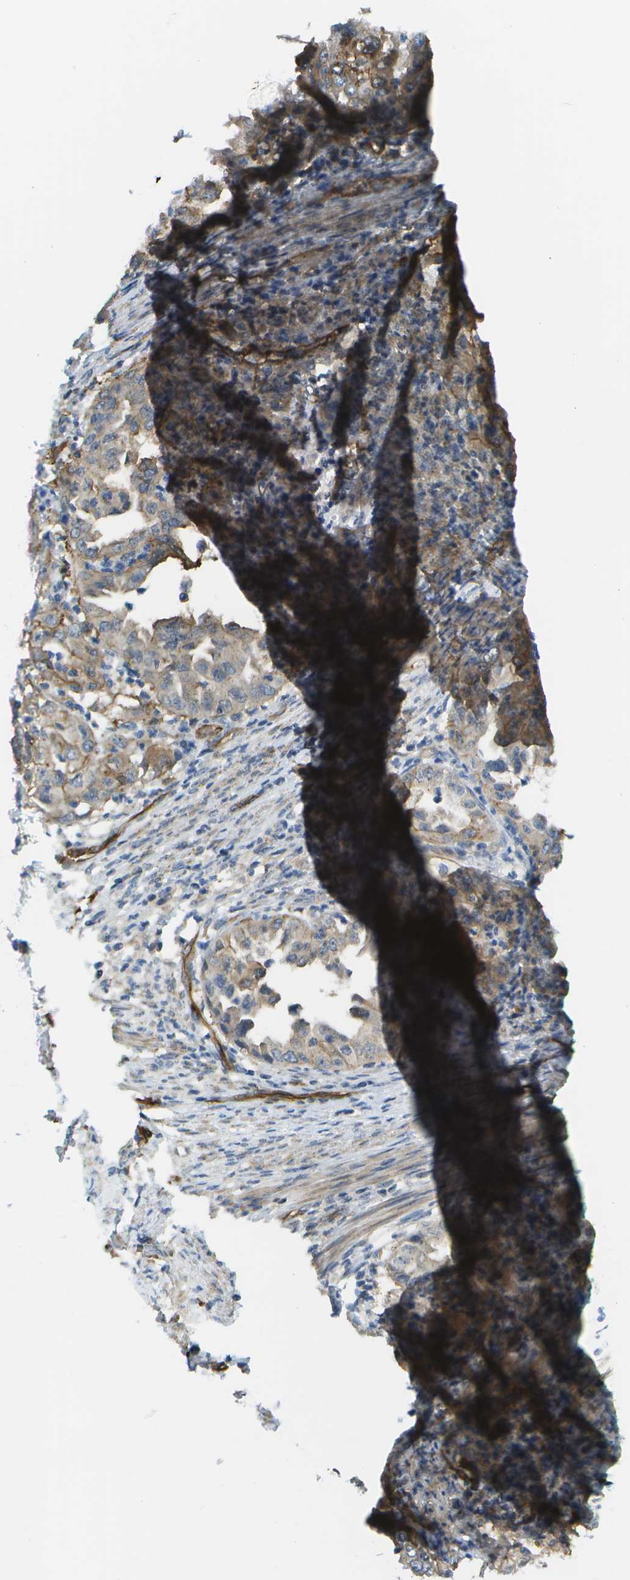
{"staining": {"intensity": "weak", "quantity": ">75%", "location": "cytoplasmic/membranous"}, "tissue": "endometrial cancer", "cell_type": "Tumor cells", "image_type": "cancer", "snomed": [{"axis": "morphology", "description": "Adenocarcinoma, NOS"}, {"axis": "topography", "description": "Endometrium"}], "caption": "Immunohistochemistry of adenocarcinoma (endometrial) shows low levels of weak cytoplasmic/membranous positivity in approximately >75% of tumor cells. Using DAB (3,3'-diaminobenzidine) (brown) and hematoxylin (blue) stains, captured at high magnification using brightfield microscopy.", "gene": "KIAA0040", "patient": {"sex": "female", "age": 85}}